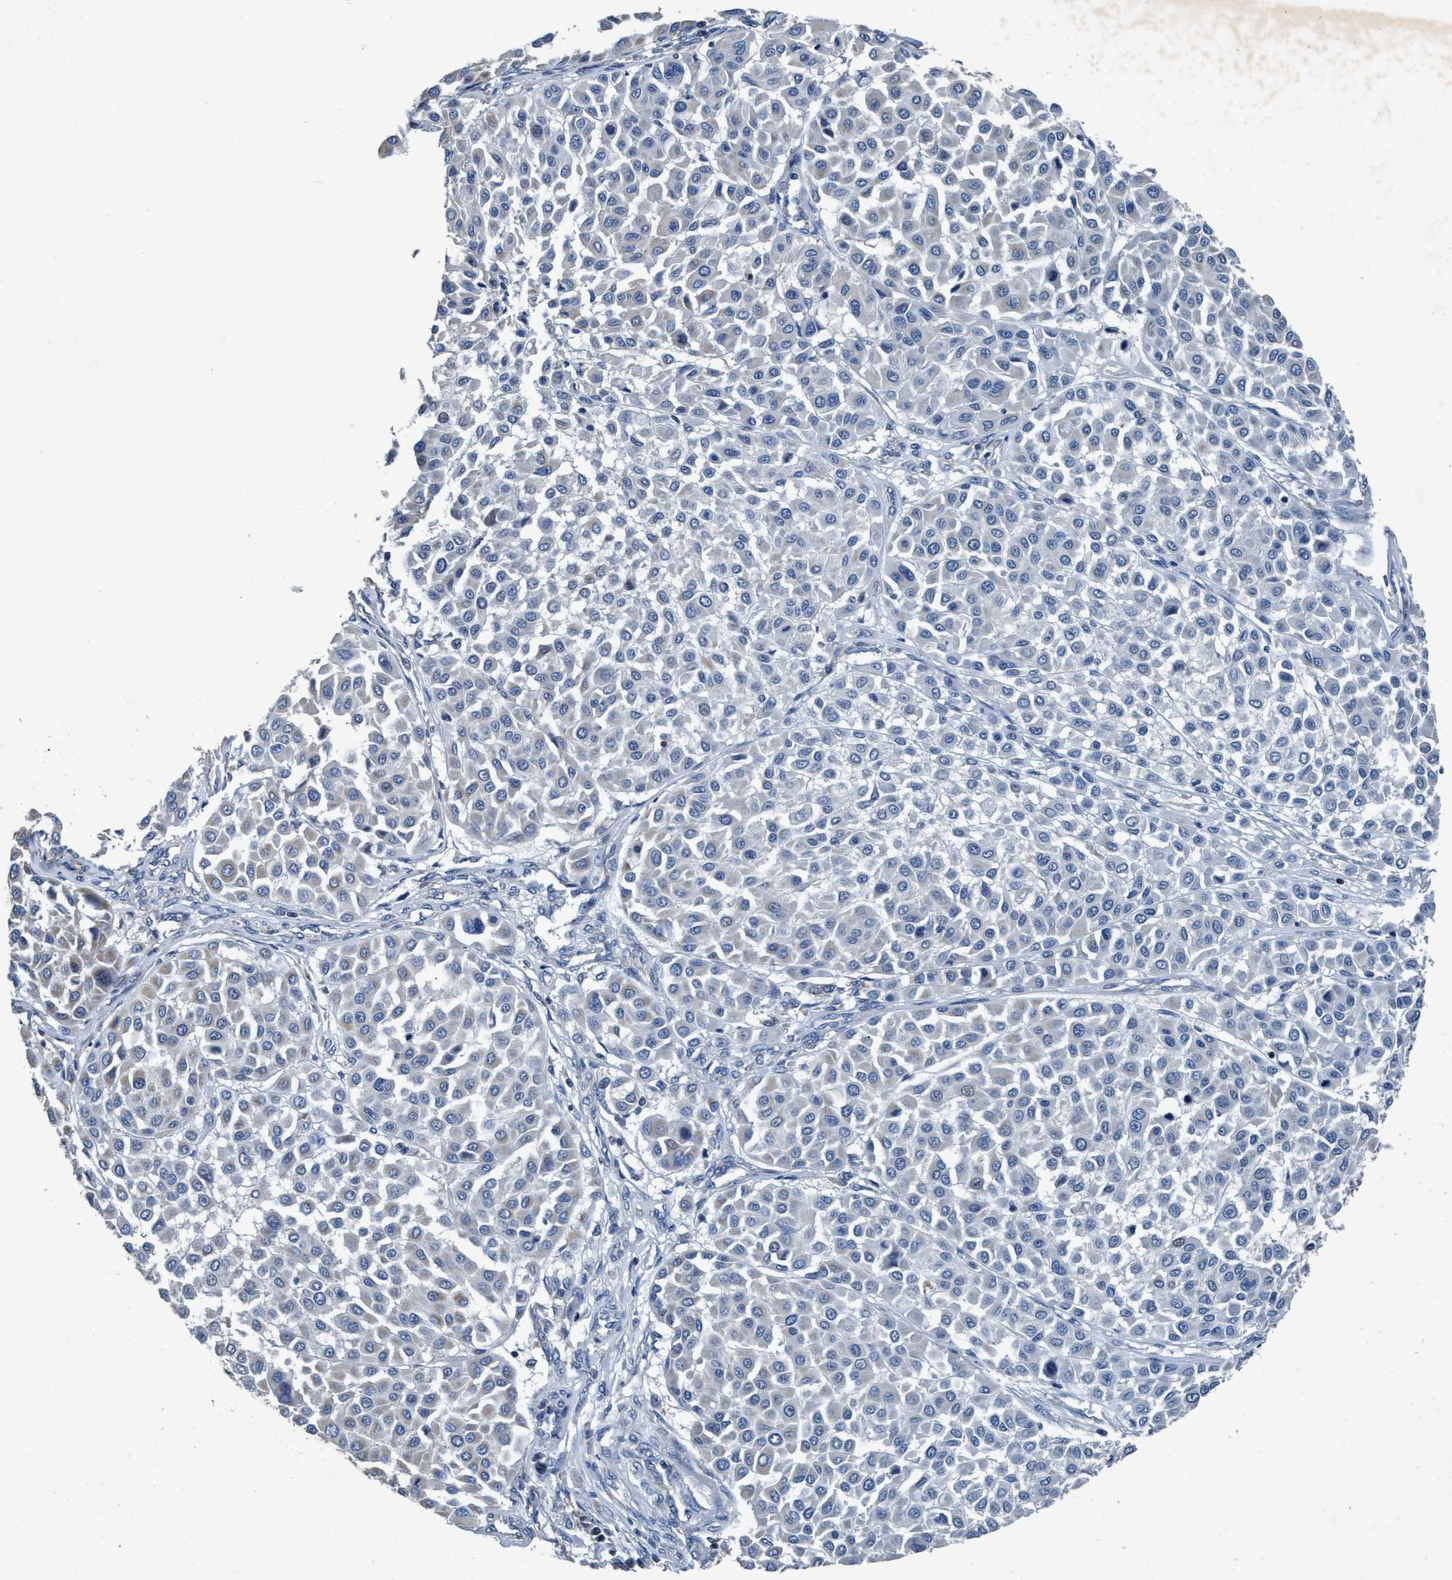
{"staining": {"intensity": "negative", "quantity": "none", "location": "none"}, "tissue": "melanoma", "cell_type": "Tumor cells", "image_type": "cancer", "snomed": [{"axis": "morphology", "description": "Malignant melanoma, Metastatic site"}, {"axis": "topography", "description": "Soft tissue"}], "caption": "Melanoma was stained to show a protein in brown. There is no significant expression in tumor cells. (Stains: DAB (3,3'-diaminobenzidine) immunohistochemistry (IHC) with hematoxylin counter stain, Microscopy: brightfield microscopy at high magnification).", "gene": "ANKFN1", "patient": {"sex": "male", "age": 41}}